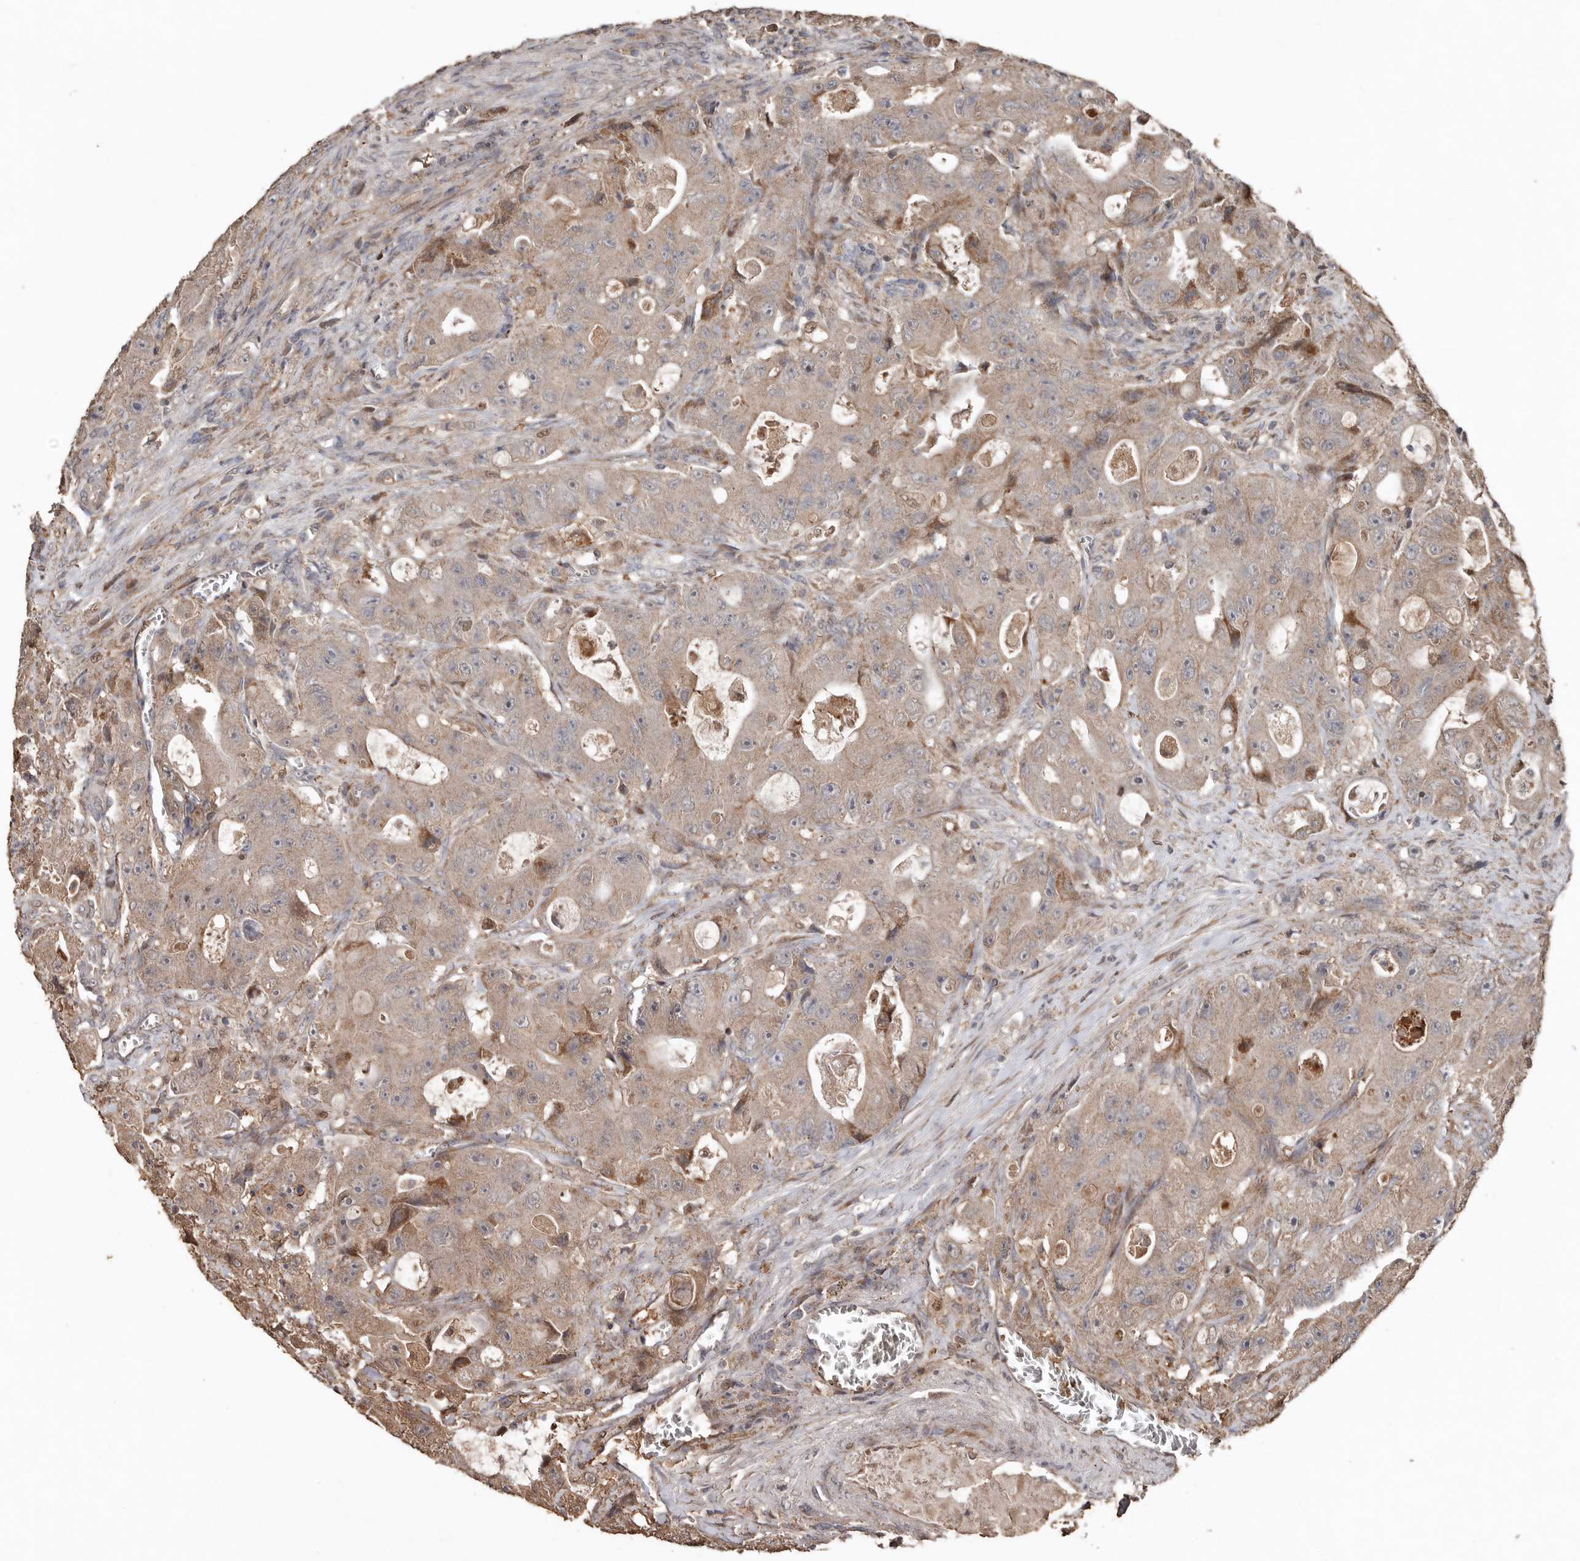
{"staining": {"intensity": "moderate", "quantity": "<25%", "location": "cytoplasmic/membranous"}, "tissue": "colorectal cancer", "cell_type": "Tumor cells", "image_type": "cancer", "snomed": [{"axis": "morphology", "description": "Adenocarcinoma, NOS"}, {"axis": "topography", "description": "Colon"}], "caption": "Colorectal cancer was stained to show a protein in brown. There is low levels of moderate cytoplasmic/membranous staining in approximately <25% of tumor cells. Using DAB (brown) and hematoxylin (blue) stains, captured at high magnification using brightfield microscopy.", "gene": "RANBP17", "patient": {"sex": "female", "age": 46}}